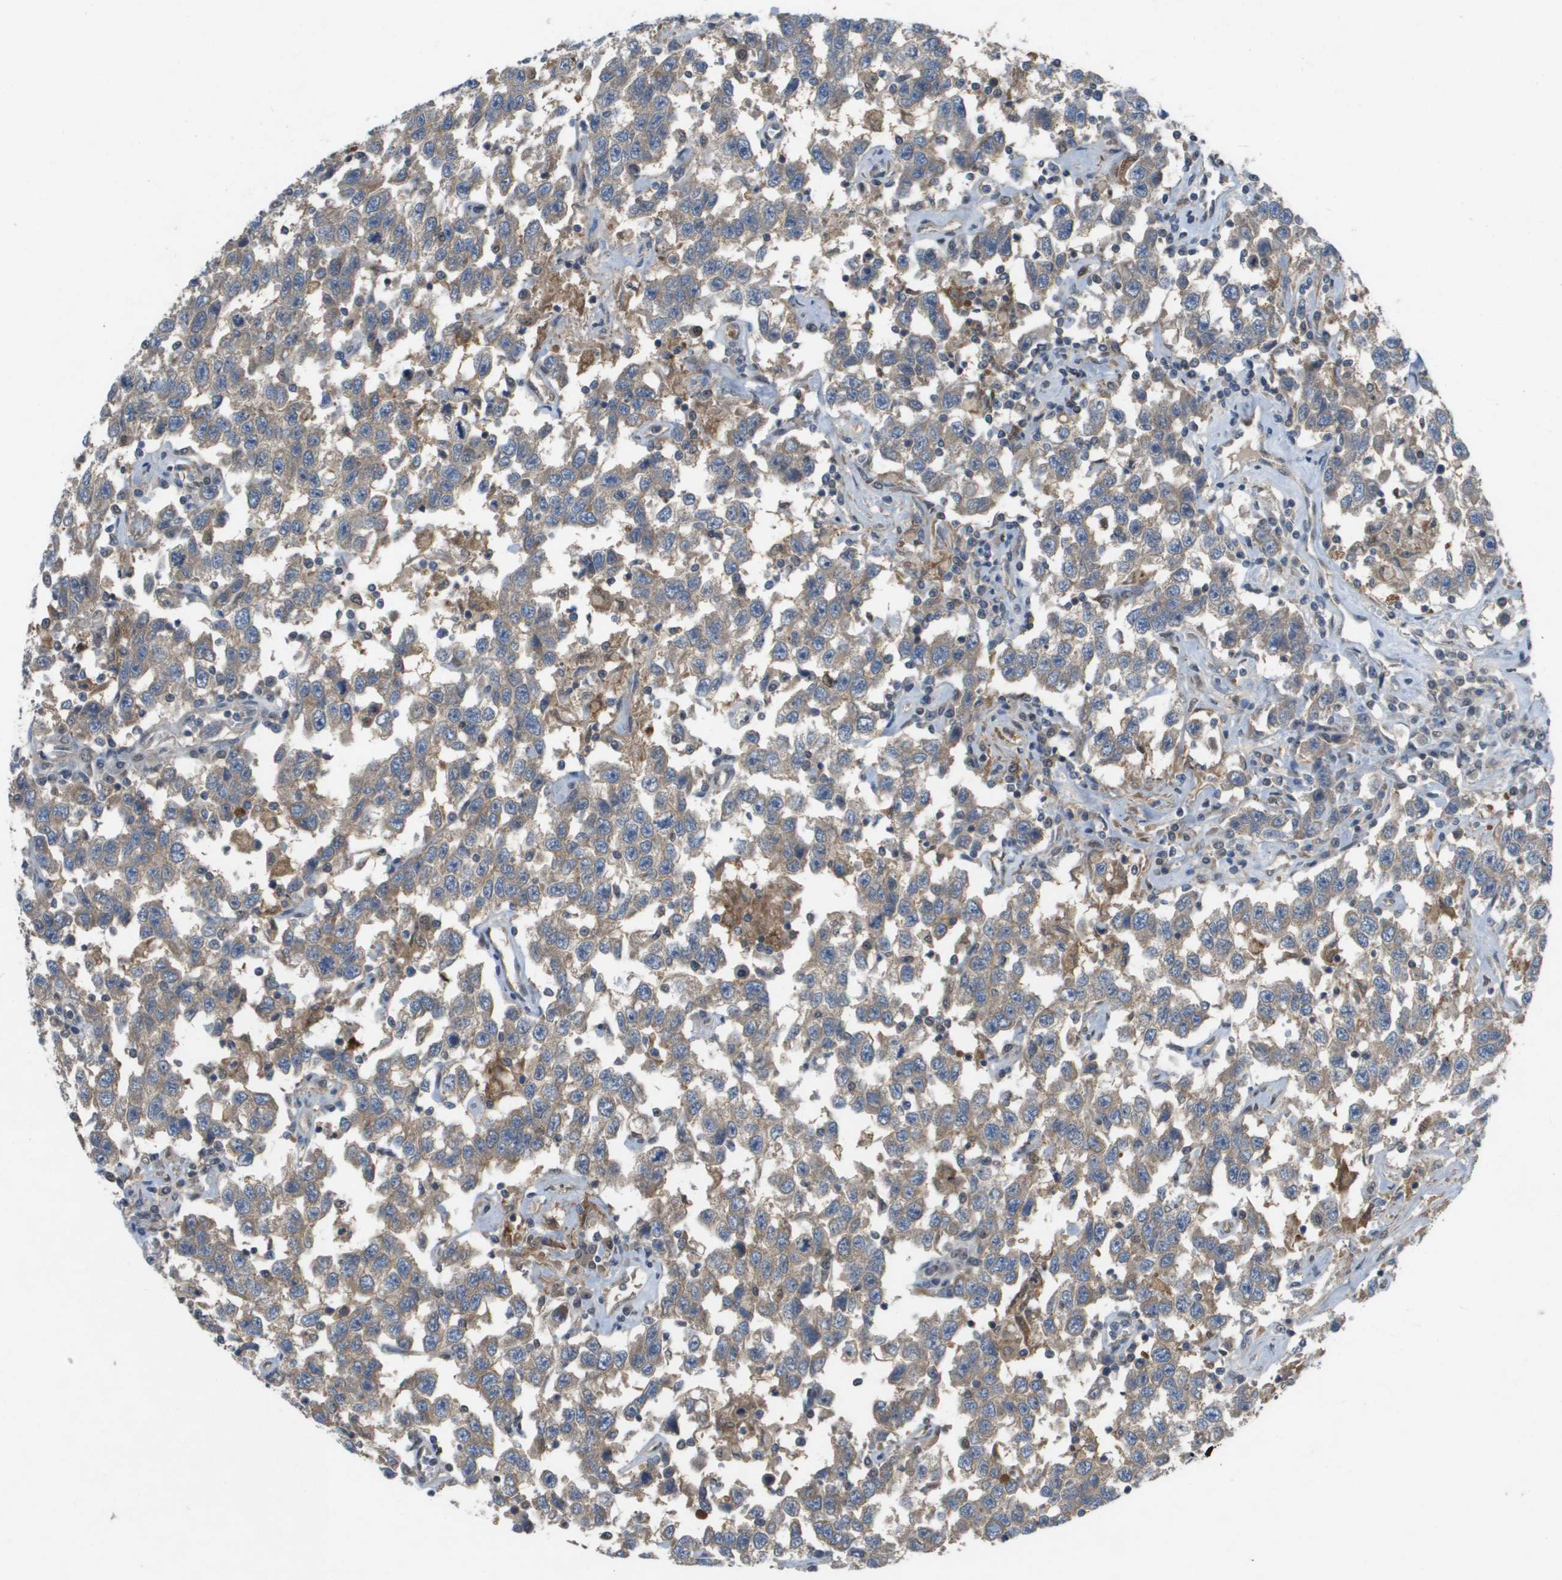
{"staining": {"intensity": "weak", "quantity": ">75%", "location": "cytoplasmic/membranous"}, "tissue": "testis cancer", "cell_type": "Tumor cells", "image_type": "cancer", "snomed": [{"axis": "morphology", "description": "Seminoma, NOS"}, {"axis": "topography", "description": "Testis"}], "caption": "Tumor cells display weak cytoplasmic/membranous expression in about >75% of cells in seminoma (testis).", "gene": "PALD1", "patient": {"sex": "male", "age": 41}}